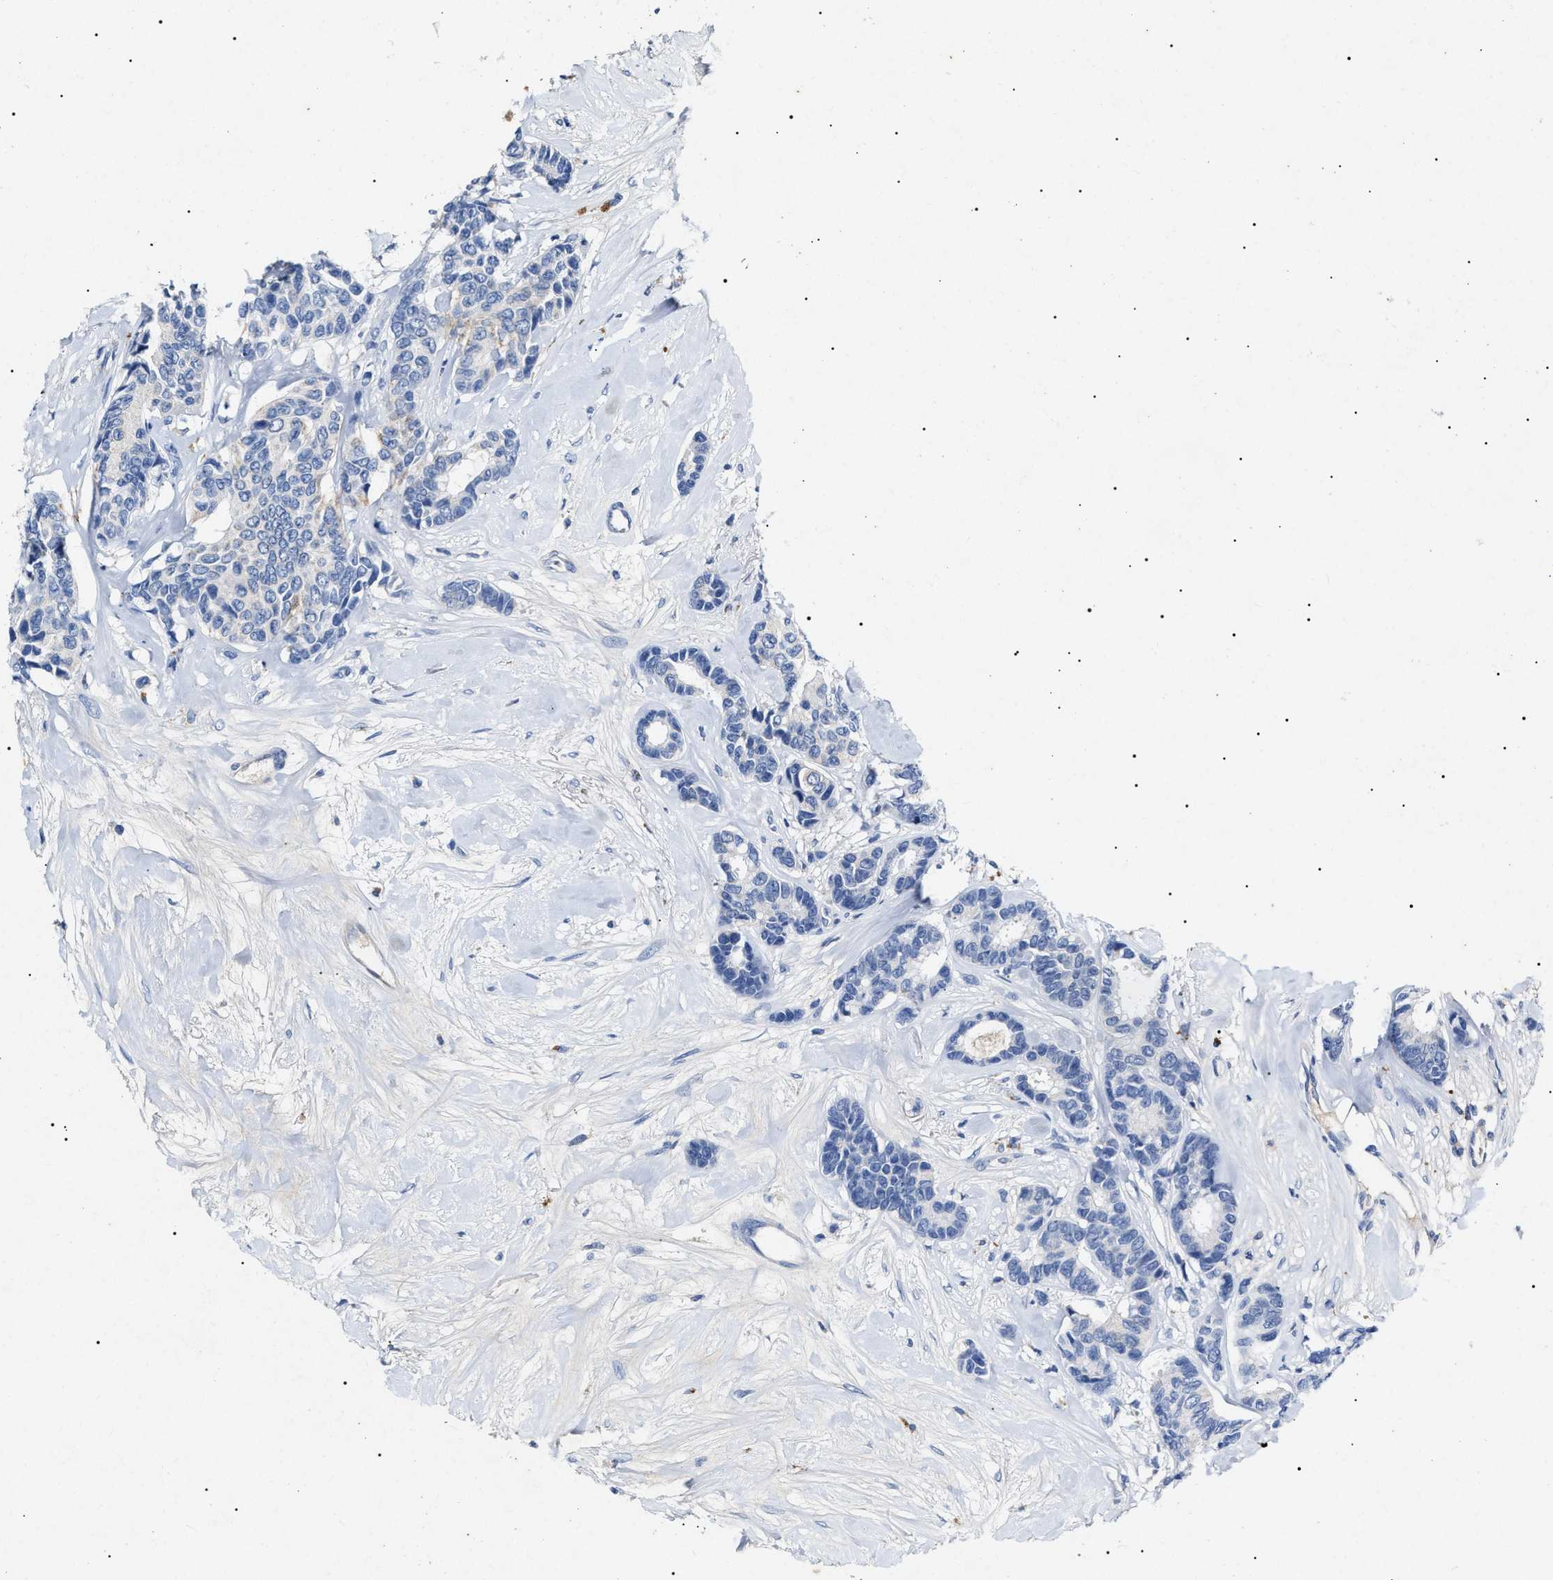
{"staining": {"intensity": "negative", "quantity": "none", "location": "none"}, "tissue": "breast cancer", "cell_type": "Tumor cells", "image_type": "cancer", "snomed": [{"axis": "morphology", "description": "Duct carcinoma"}, {"axis": "topography", "description": "Breast"}], "caption": "Immunohistochemistry (IHC) histopathology image of invasive ductal carcinoma (breast) stained for a protein (brown), which exhibits no expression in tumor cells. (DAB (3,3'-diaminobenzidine) immunohistochemistry (IHC), high magnification).", "gene": "LRRC8E", "patient": {"sex": "female", "age": 87}}